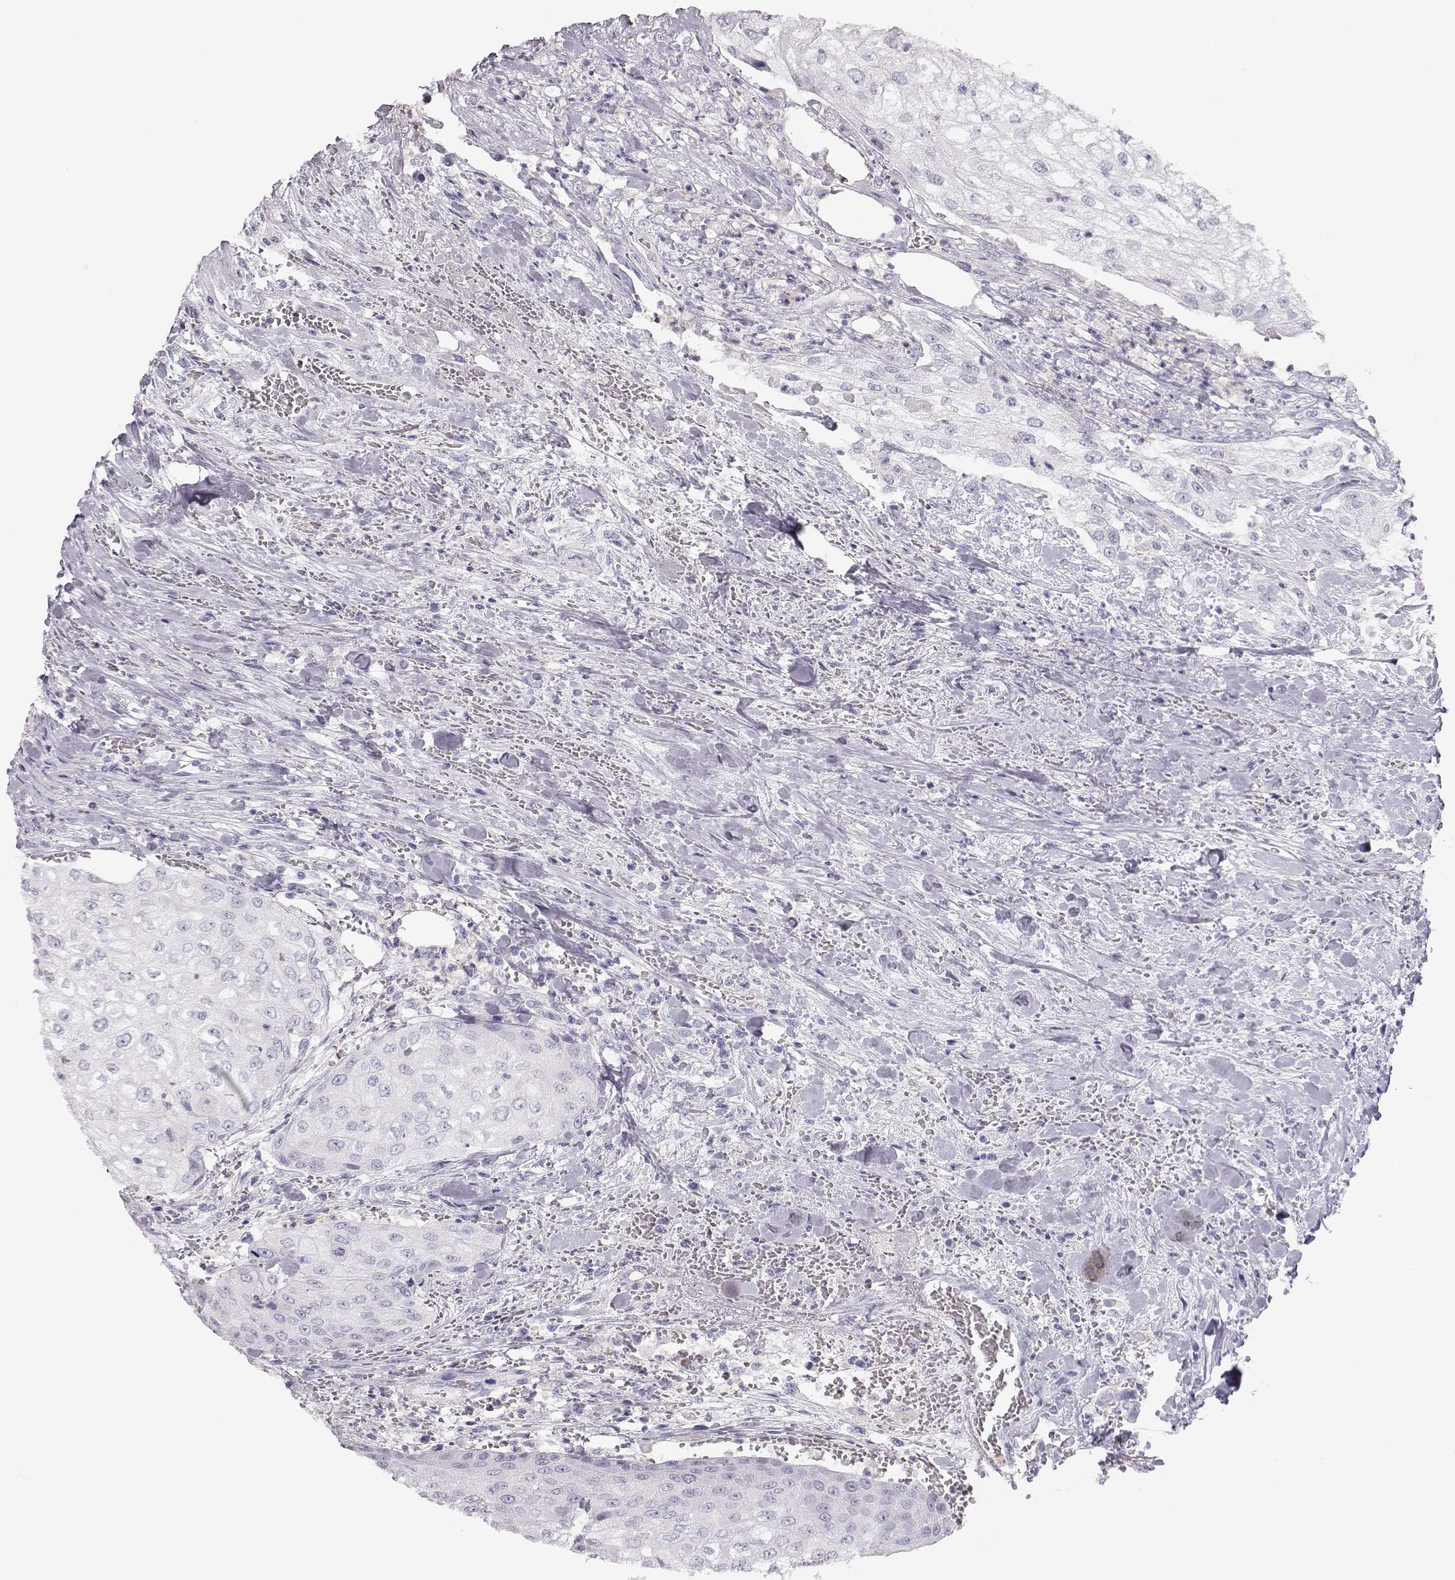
{"staining": {"intensity": "negative", "quantity": "none", "location": "none"}, "tissue": "urothelial cancer", "cell_type": "Tumor cells", "image_type": "cancer", "snomed": [{"axis": "morphology", "description": "Urothelial carcinoma, High grade"}, {"axis": "topography", "description": "Urinary bladder"}], "caption": "A photomicrograph of urothelial carcinoma (high-grade) stained for a protein displays no brown staining in tumor cells. (DAB IHC, high magnification).", "gene": "MIP", "patient": {"sex": "male", "age": 62}}